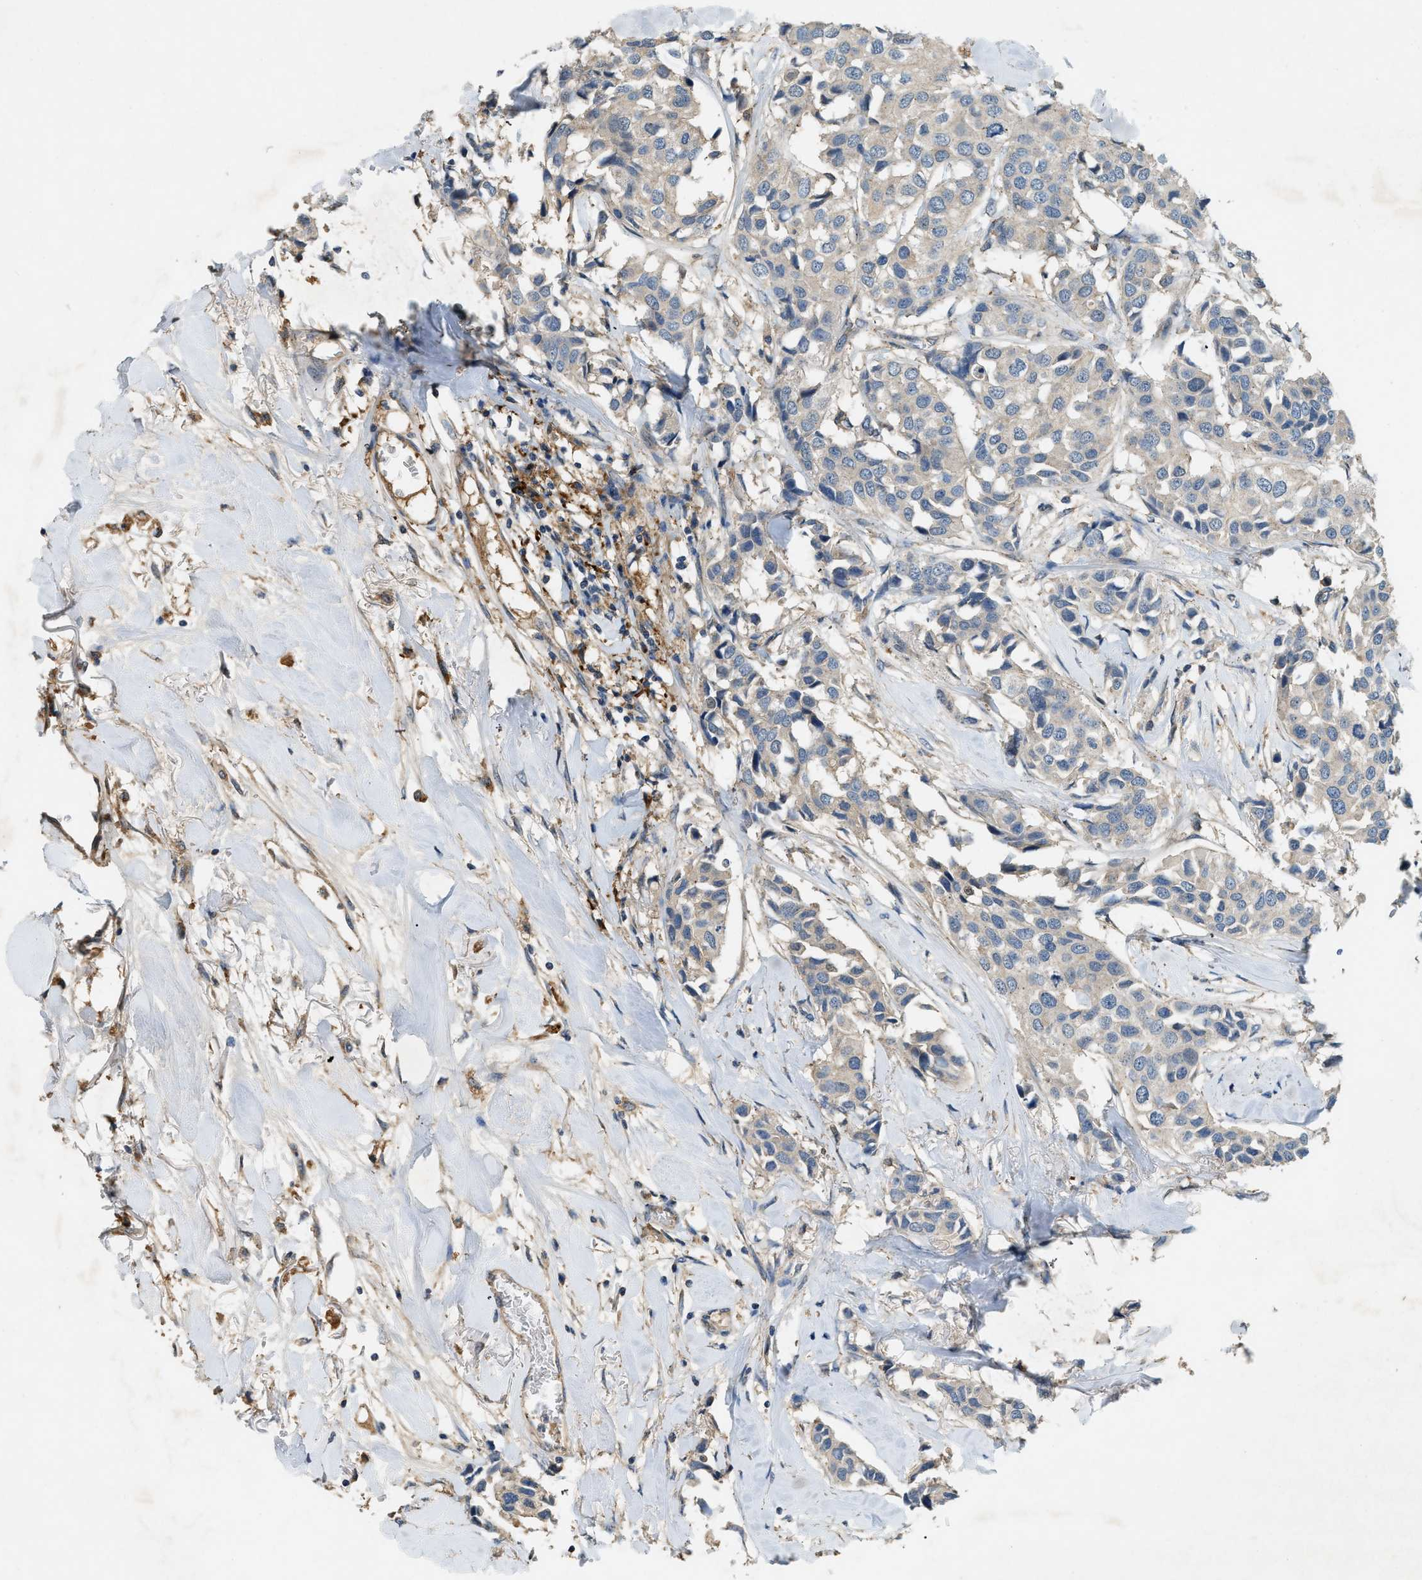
{"staining": {"intensity": "negative", "quantity": "none", "location": "none"}, "tissue": "breast cancer", "cell_type": "Tumor cells", "image_type": "cancer", "snomed": [{"axis": "morphology", "description": "Duct carcinoma"}, {"axis": "topography", "description": "Breast"}], "caption": "This photomicrograph is of breast cancer (infiltrating ductal carcinoma) stained with IHC to label a protein in brown with the nuclei are counter-stained blue. There is no expression in tumor cells.", "gene": "CFLAR", "patient": {"sex": "female", "age": 80}}